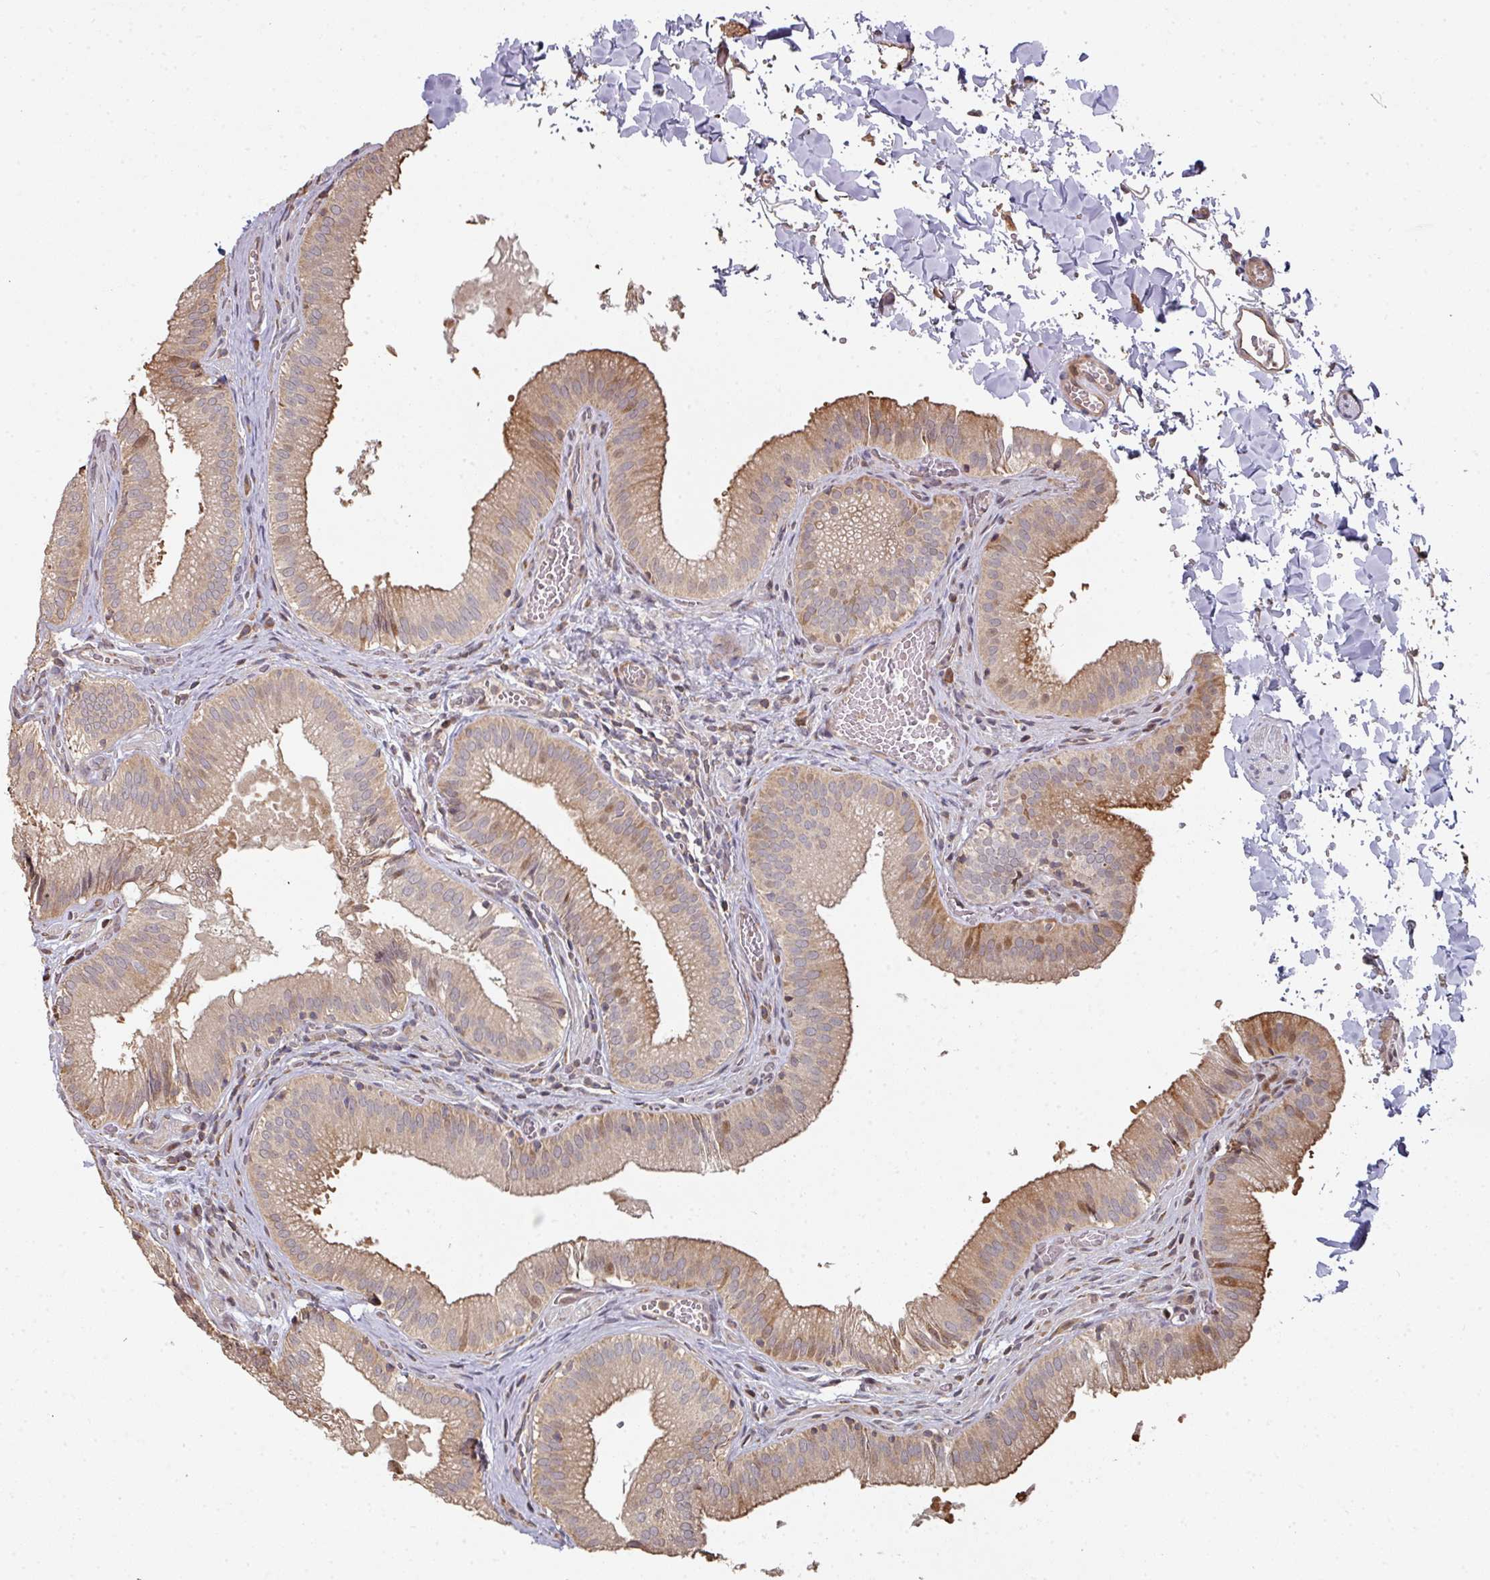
{"staining": {"intensity": "moderate", "quantity": ">75%", "location": "cytoplasmic/membranous"}, "tissue": "gallbladder", "cell_type": "Glandular cells", "image_type": "normal", "snomed": [{"axis": "morphology", "description": "Normal tissue, NOS"}, {"axis": "topography", "description": "Gallbladder"}, {"axis": "topography", "description": "Peripheral nerve tissue"}], "caption": "This is a photomicrograph of immunohistochemistry (IHC) staining of unremarkable gallbladder, which shows moderate positivity in the cytoplasmic/membranous of glandular cells.", "gene": "CA7", "patient": {"sex": "male", "age": 17}}